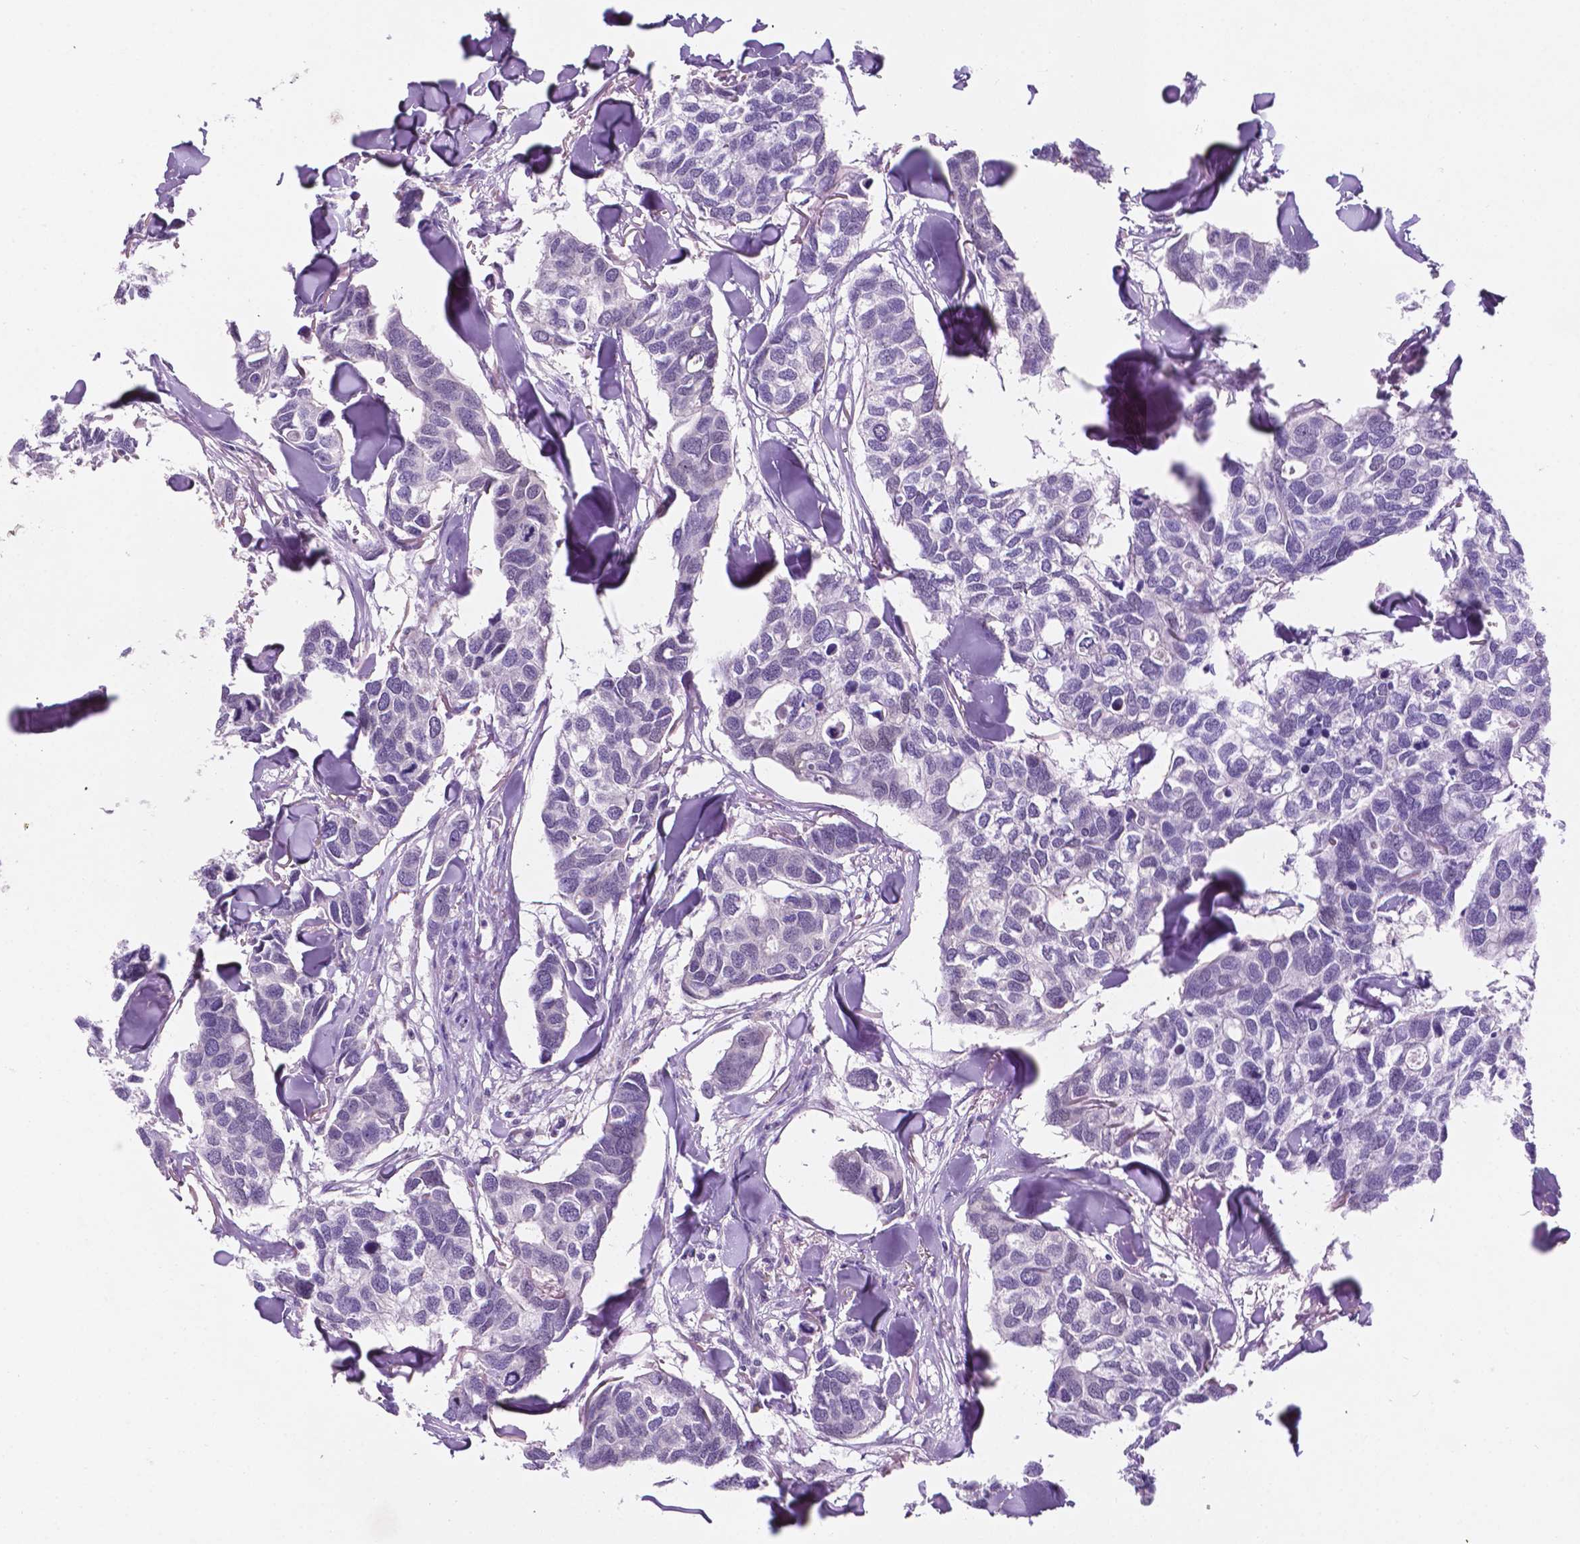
{"staining": {"intensity": "negative", "quantity": "none", "location": "none"}, "tissue": "breast cancer", "cell_type": "Tumor cells", "image_type": "cancer", "snomed": [{"axis": "morphology", "description": "Duct carcinoma"}, {"axis": "topography", "description": "Breast"}], "caption": "The histopathology image displays no staining of tumor cells in breast cancer (infiltrating ductal carcinoma).", "gene": "FAM50B", "patient": {"sex": "female", "age": 83}}